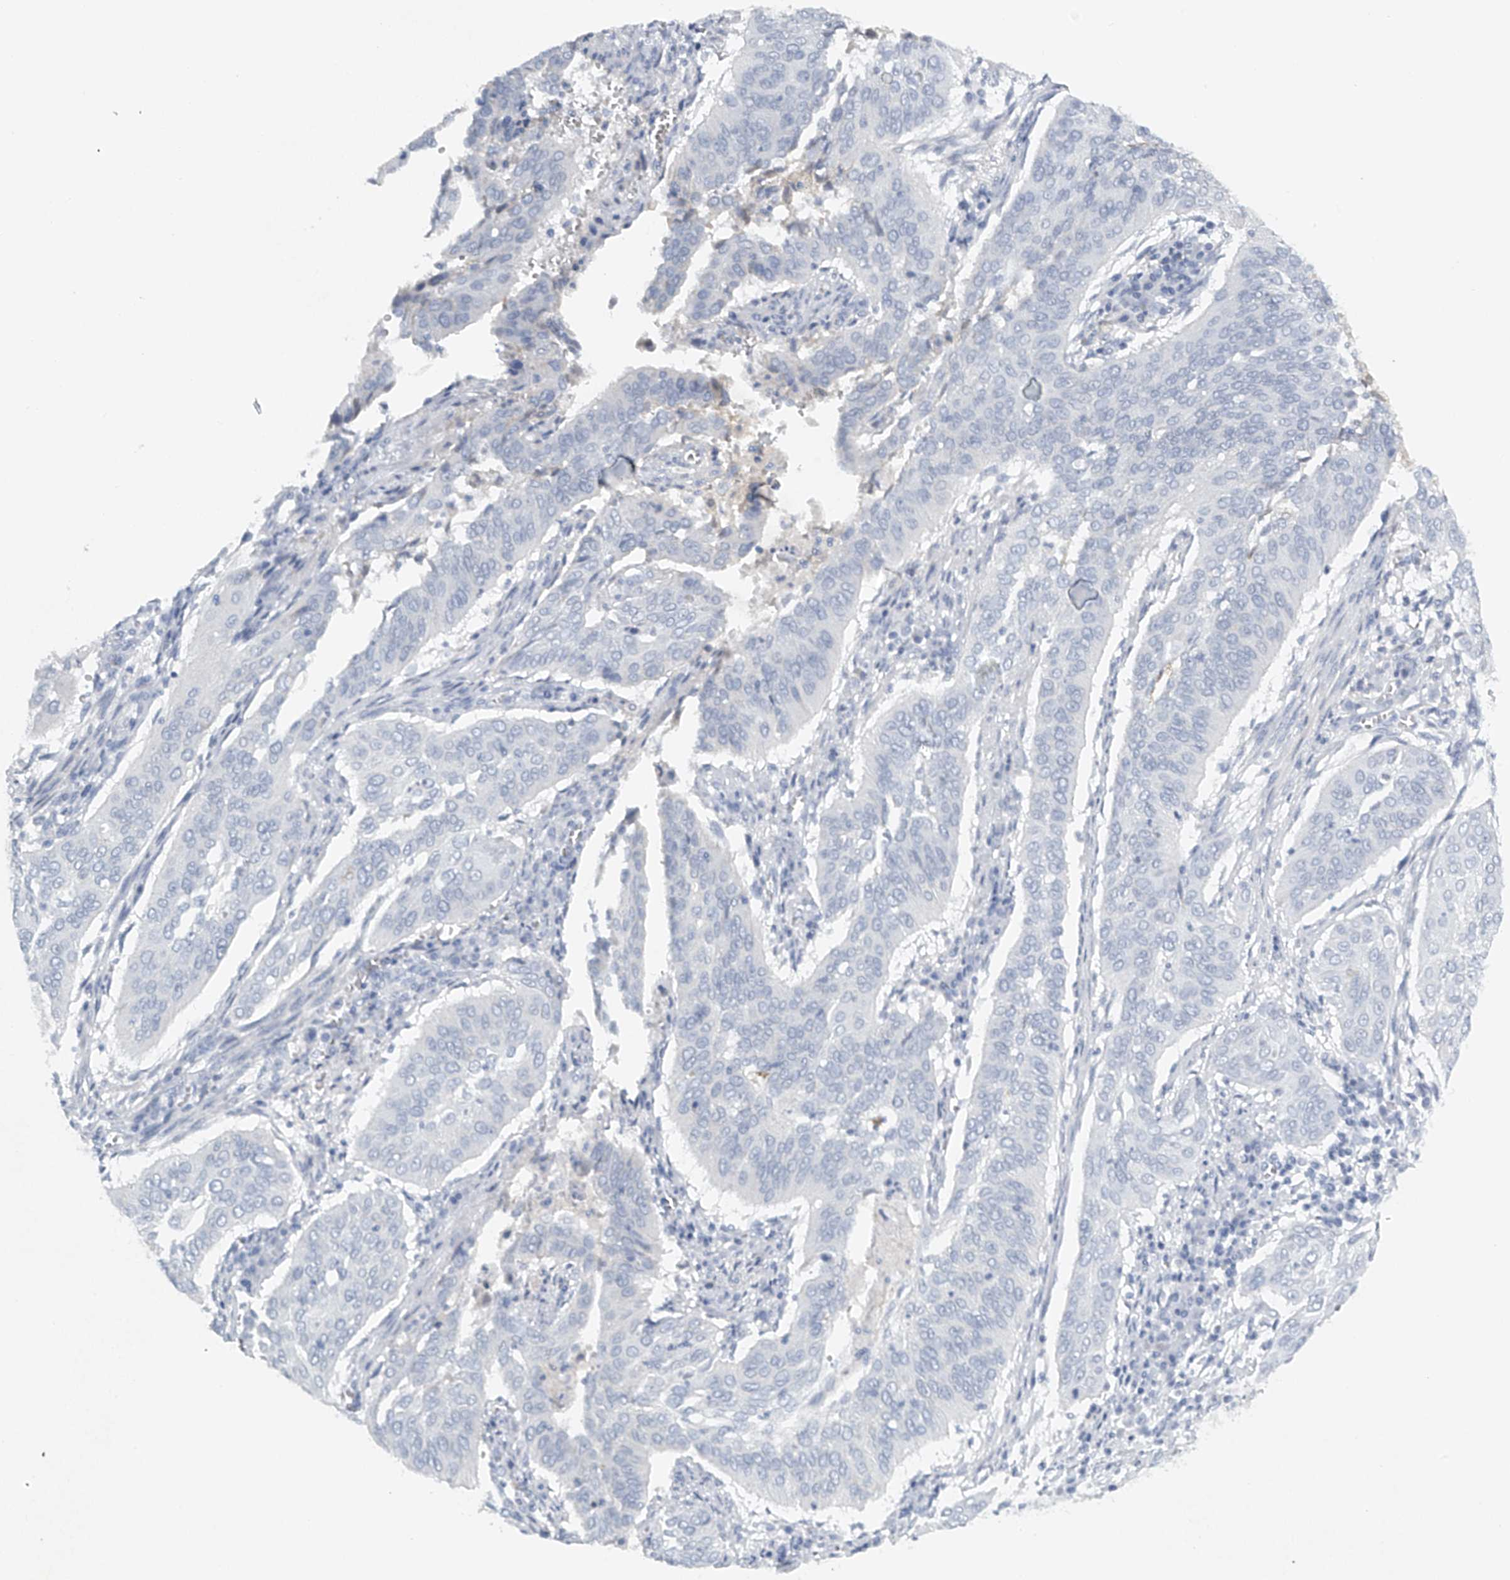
{"staining": {"intensity": "negative", "quantity": "none", "location": "none"}, "tissue": "cervical cancer", "cell_type": "Tumor cells", "image_type": "cancer", "snomed": [{"axis": "morphology", "description": "Squamous cell carcinoma, NOS"}, {"axis": "topography", "description": "Cervix"}], "caption": "Tumor cells show no significant expression in cervical squamous cell carcinoma.", "gene": "FAT2", "patient": {"sex": "female", "age": 39}}